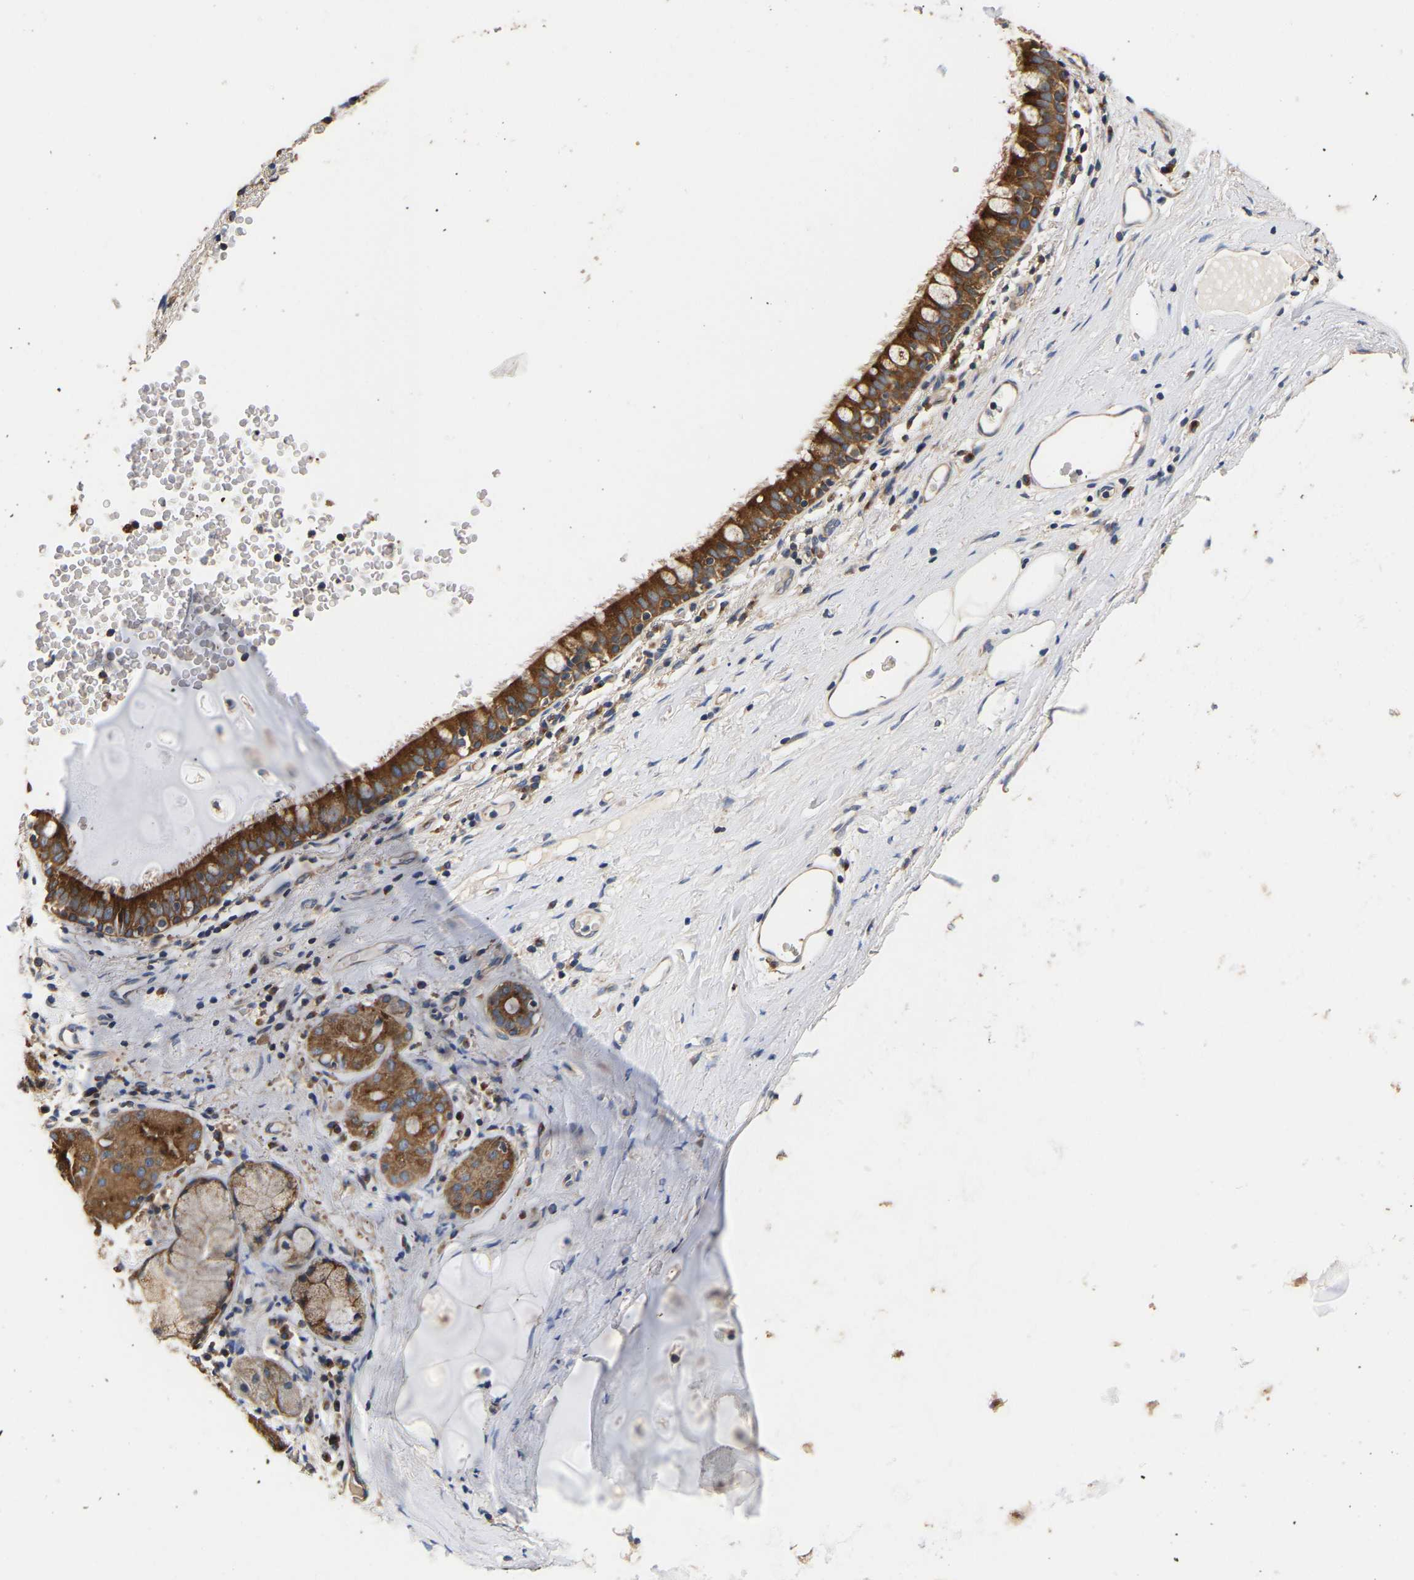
{"staining": {"intensity": "strong", "quantity": ">75%", "location": "cytoplasmic/membranous"}, "tissue": "bronchus", "cell_type": "Respiratory epithelial cells", "image_type": "normal", "snomed": [{"axis": "morphology", "description": "Normal tissue, NOS"}, {"axis": "morphology", "description": "Inflammation, NOS"}, {"axis": "topography", "description": "Cartilage tissue"}, {"axis": "topography", "description": "Bronchus"}], "caption": "Benign bronchus was stained to show a protein in brown. There is high levels of strong cytoplasmic/membranous expression in about >75% of respiratory epithelial cells.", "gene": "LRBA", "patient": {"sex": "male", "age": 77}}